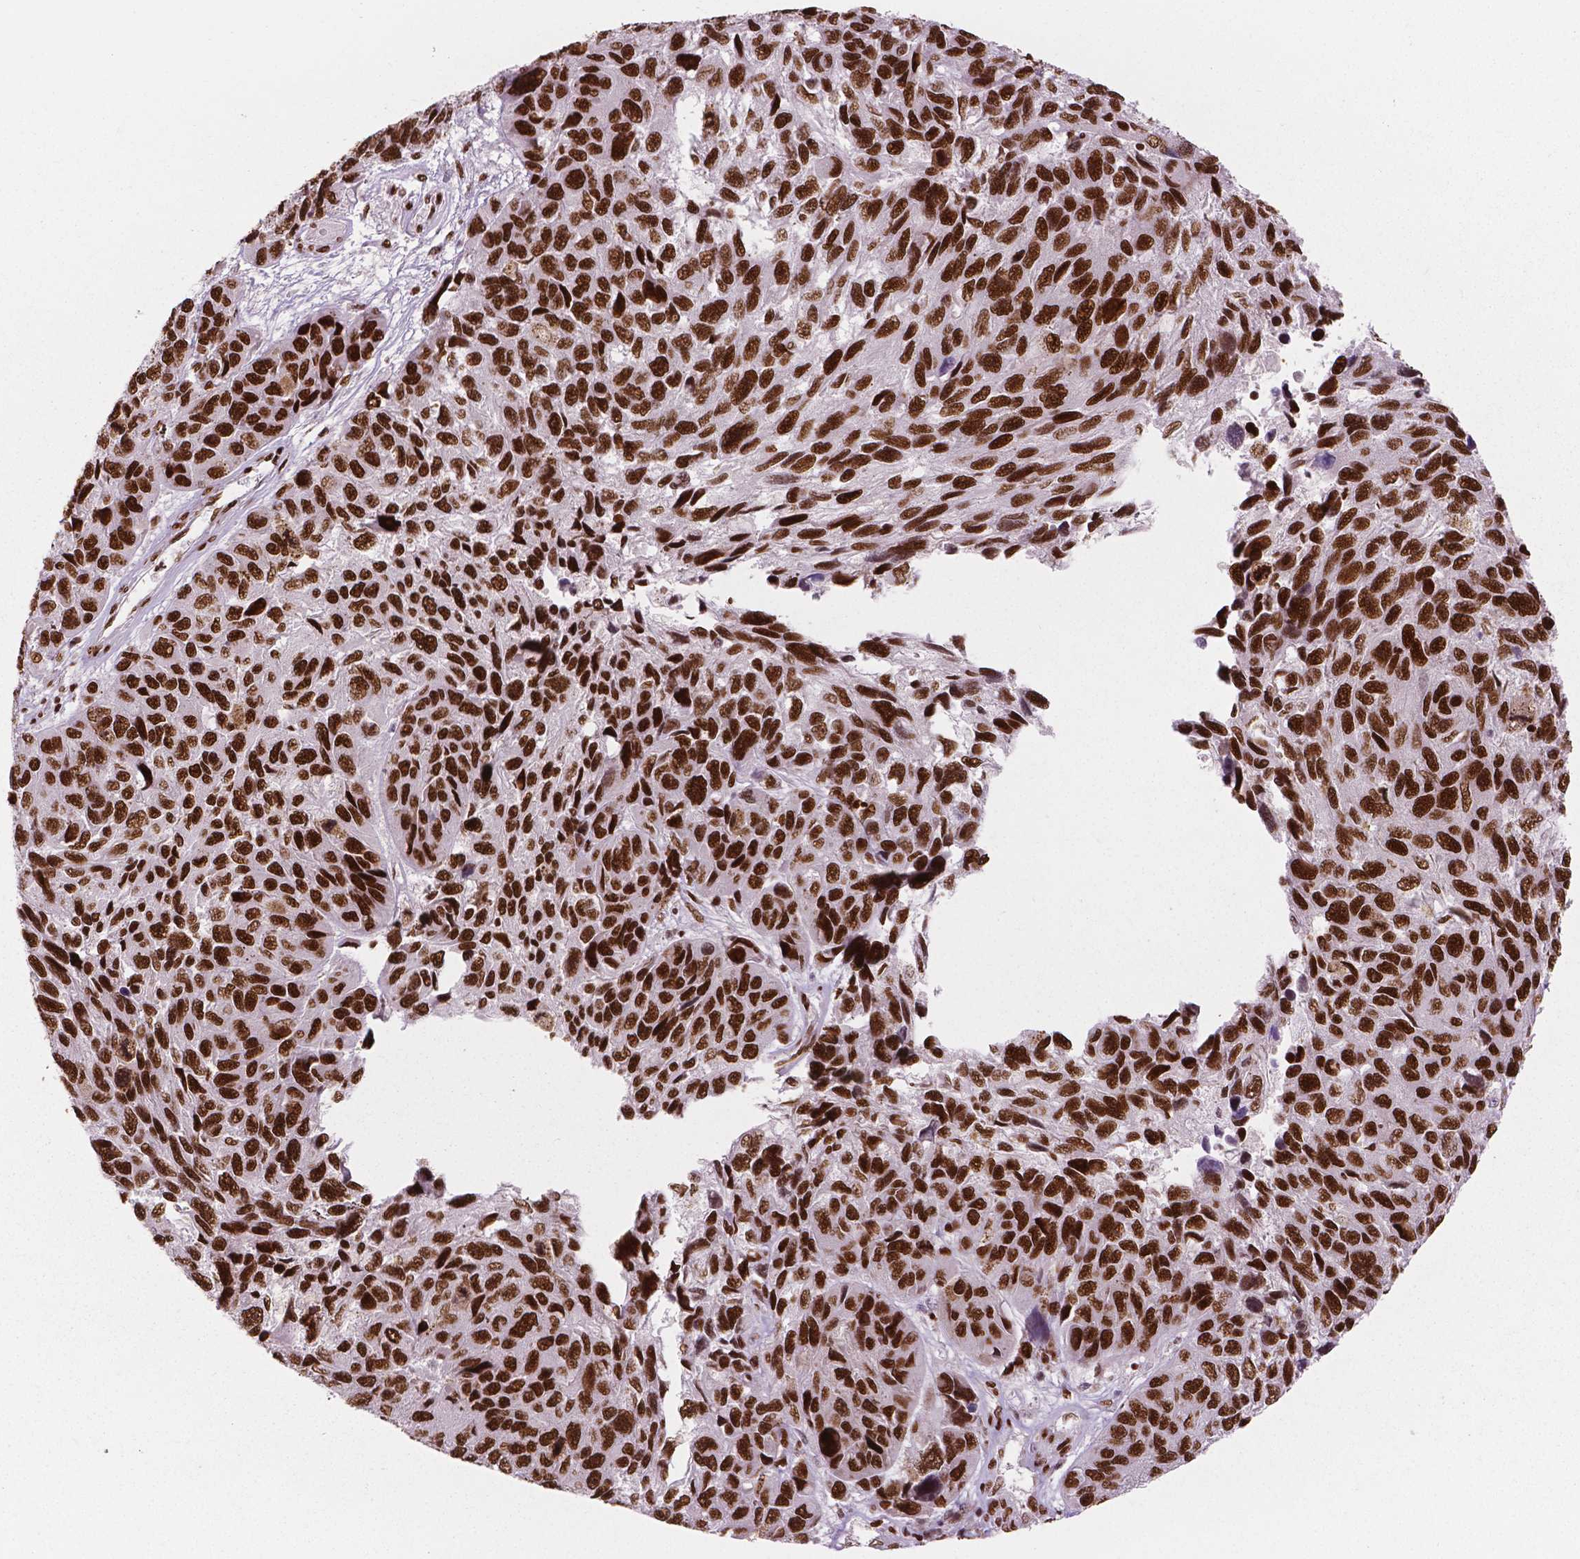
{"staining": {"intensity": "strong", "quantity": ">75%", "location": "nuclear"}, "tissue": "melanoma", "cell_type": "Tumor cells", "image_type": "cancer", "snomed": [{"axis": "morphology", "description": "Malignant melanoma, NOS"}, {"axis": "topography", "description": "Skin"}], "caption": "Immunohistochemistry (IHC) of human melanoma displays high levels of strong nuclear expression in about >75% of tumor cells.", "gene": "BRD4", "patient": {"sex": "male", "age": 53}}